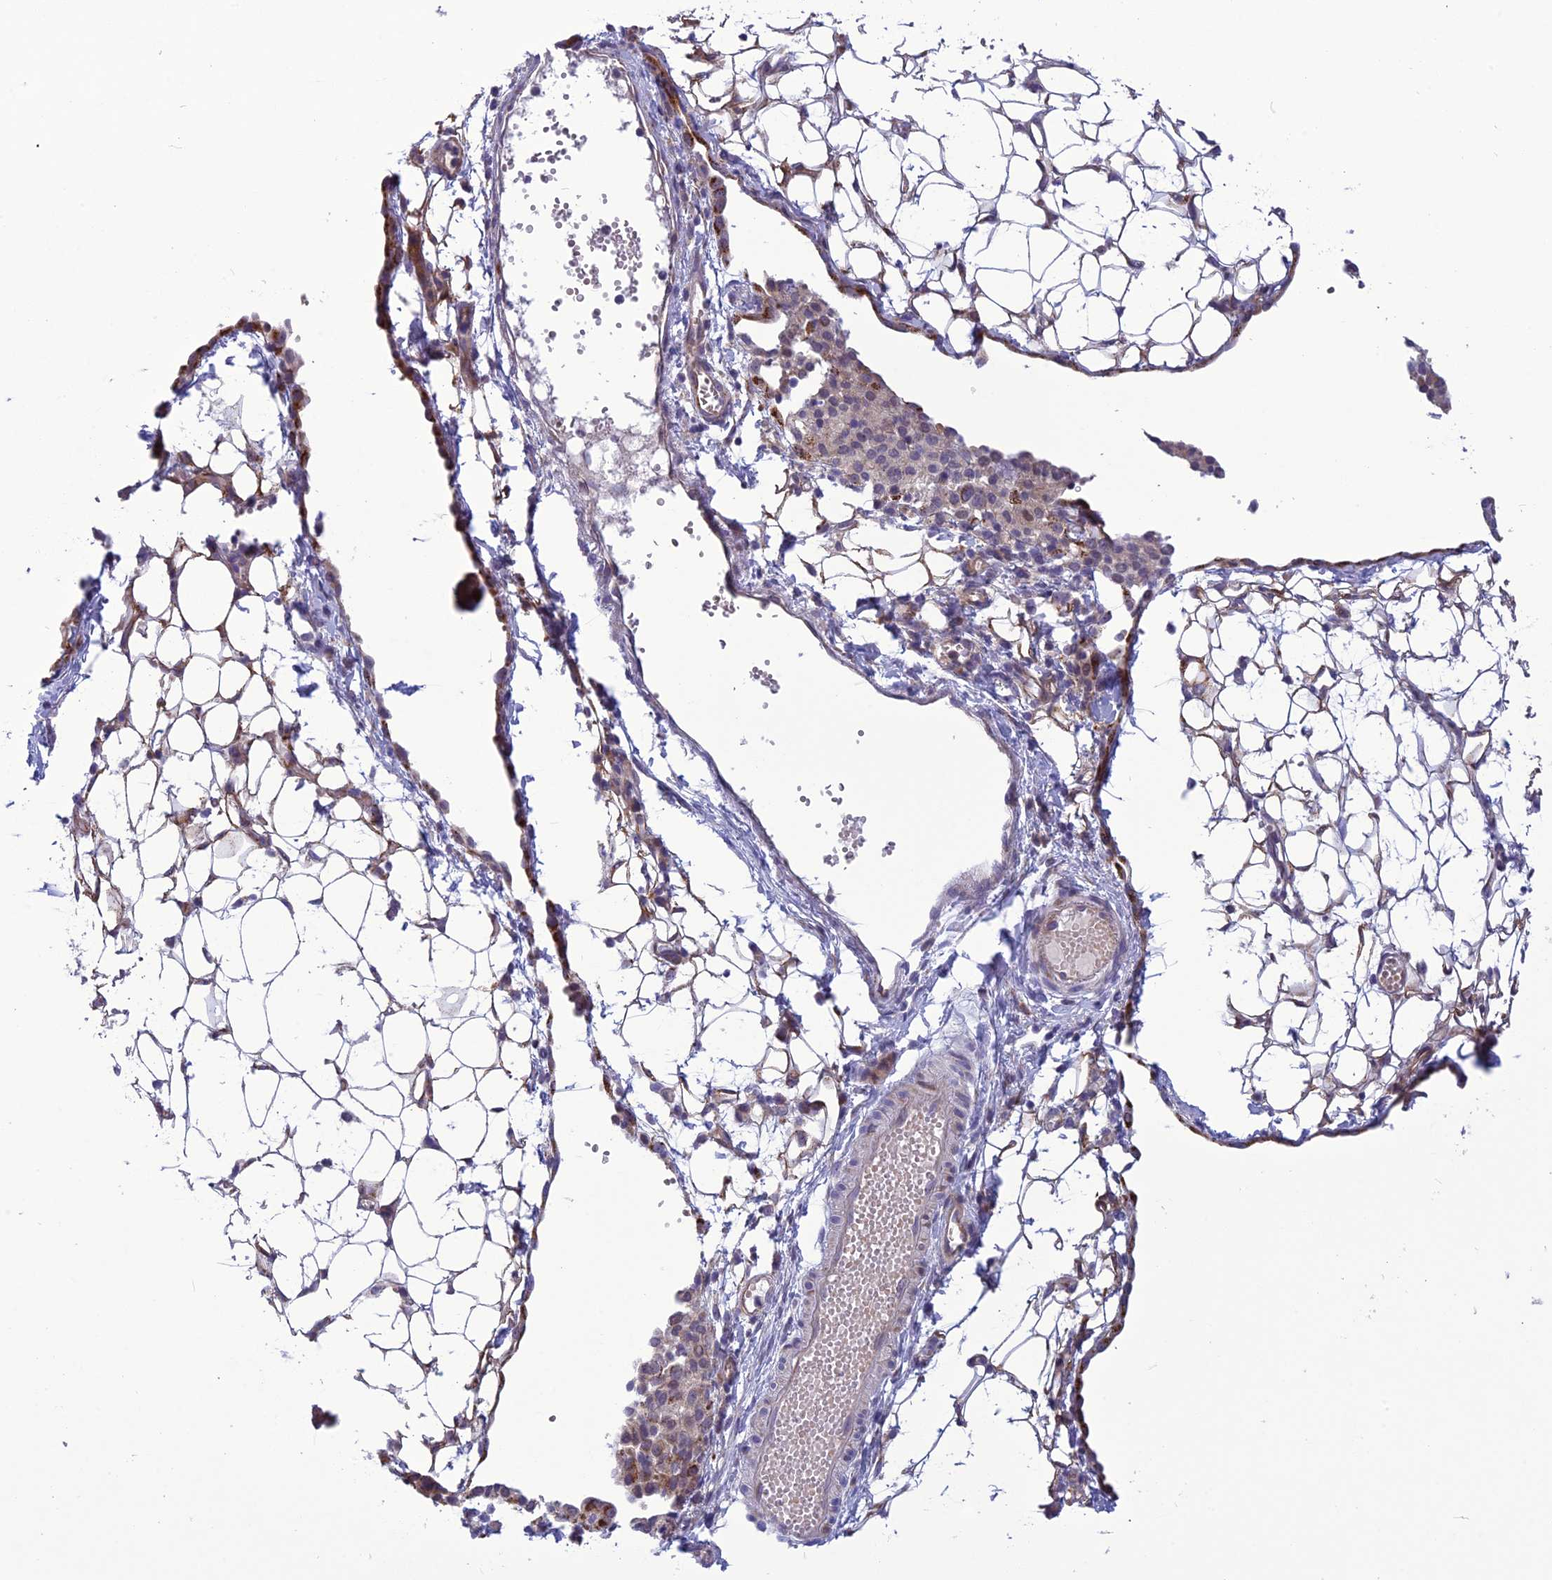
{"staining": {"intensity": "weak", "quantity": "<25%", "location": "cytoplasmic/membranous"}, "tissue": "ovarian cancer", "cell_type": "Tumor cells", "image_type": "cancer", "snomed": [{"axis": "morphology", "description": "Carcinoma, endometroid"}, {"axis": "topography", "description": "Ovary"}], "caption": "Tumor cells show no significant staining in ovarian cancer. The staining was performed using DAB (3,3'-diaminobenzidine) to visualize the protein expression in brown, while the nuclei were stained in blue with hematoxylin (Magnification: 20x).", "gene": "PSMF1", "patient": {"sex": "female", "age": 42}}